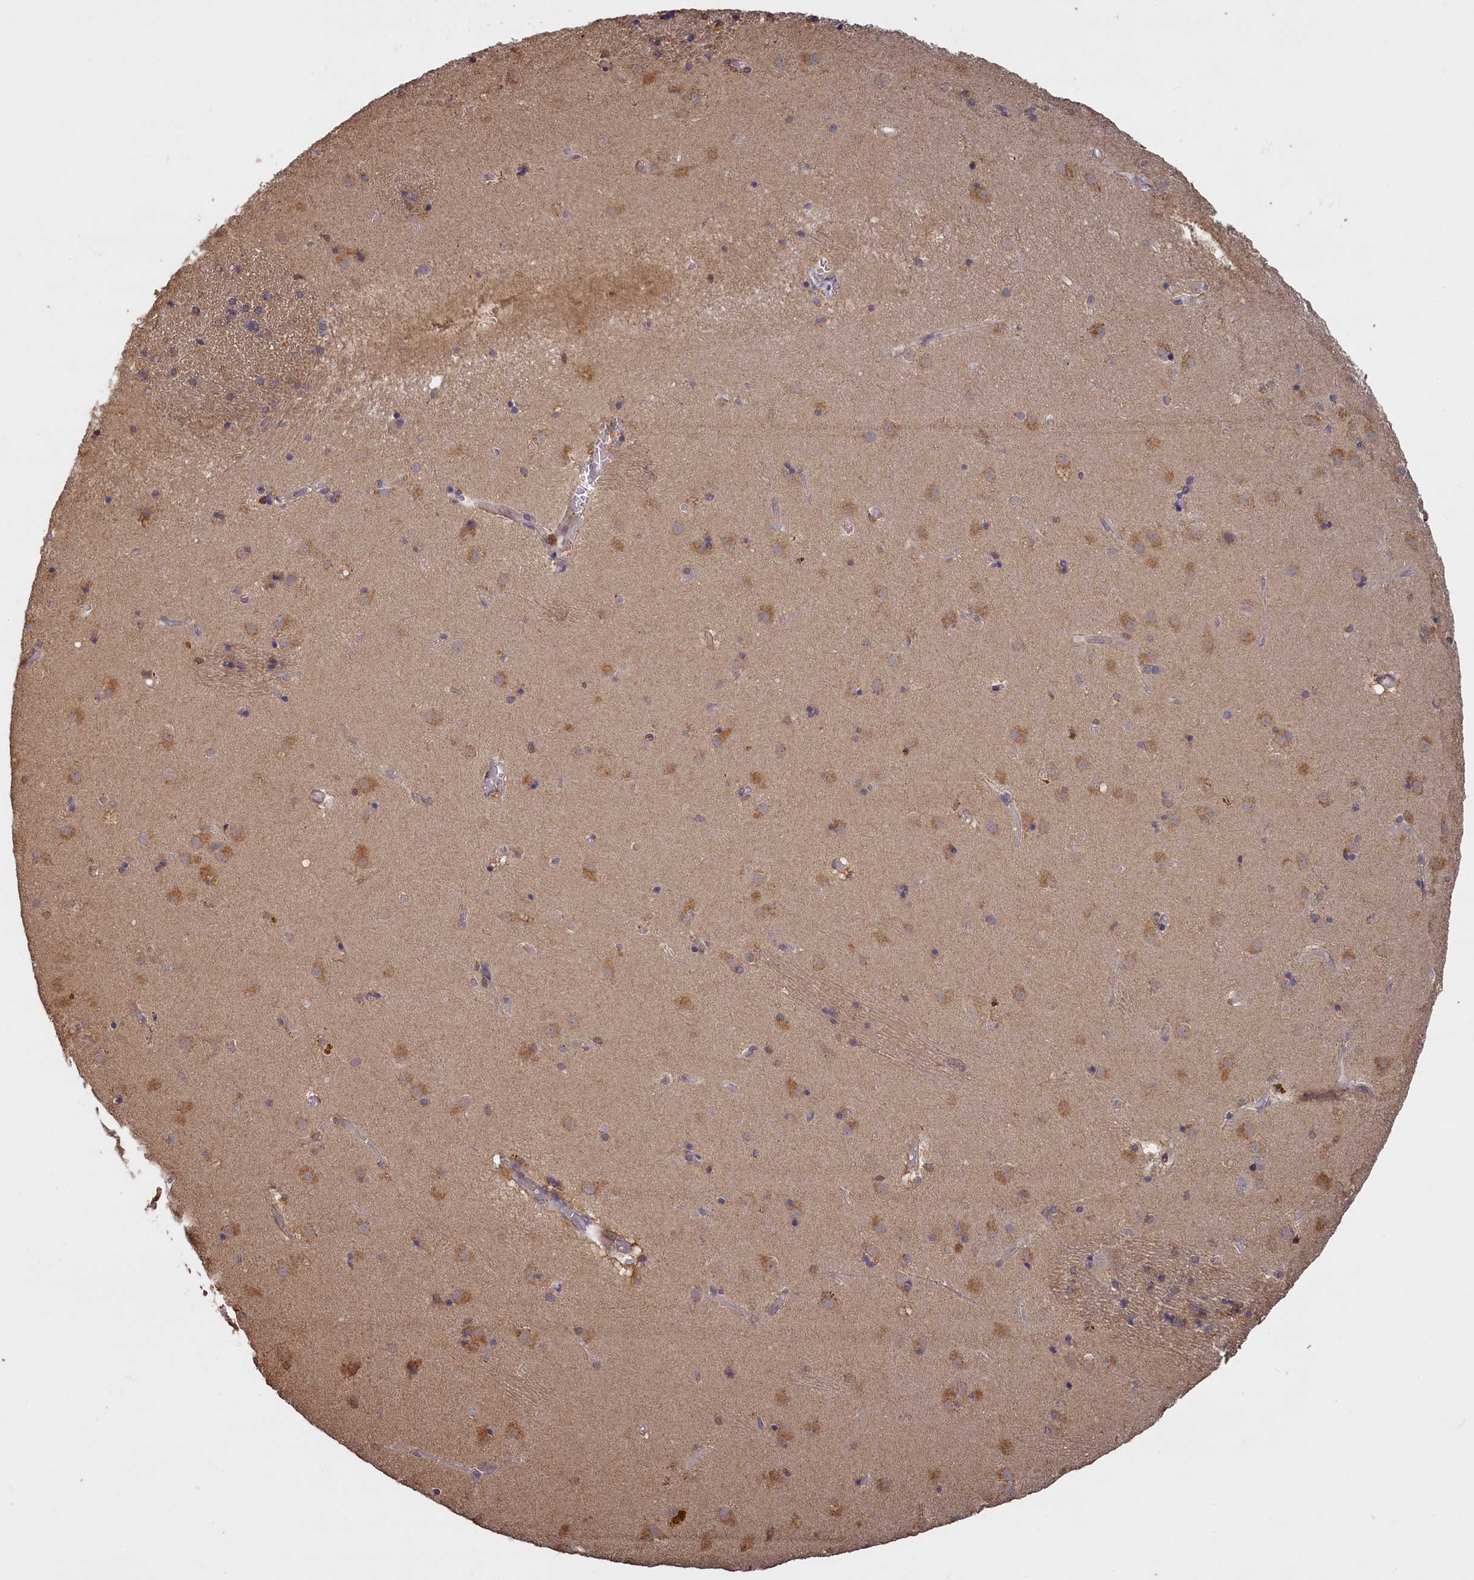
{"staining": {"intensity": "weak", "quantity": "25%-75%", "location": "cytoplasmic/membranous"}, "tissue": "caudate", "cell_type": "Glial cells", "image_type": "normal", "snomed": [{"axis": "morphology", "description": "Normal tissue, NOS"}, {"axis": "topography", "description": "Lateral ventricle wall"}], "caption": "IHC photomicrograph of normal caudate: caudate stained using immunohistochemistry (IHC) reveals low levels of weak protein expression localized specifically in the cytoplasmic/membranous of glial cells, appearing as a cytoplasmic/membranous brown color.", "gene": "UCHL3", "patient": {"sex": "male", "age": 70}}